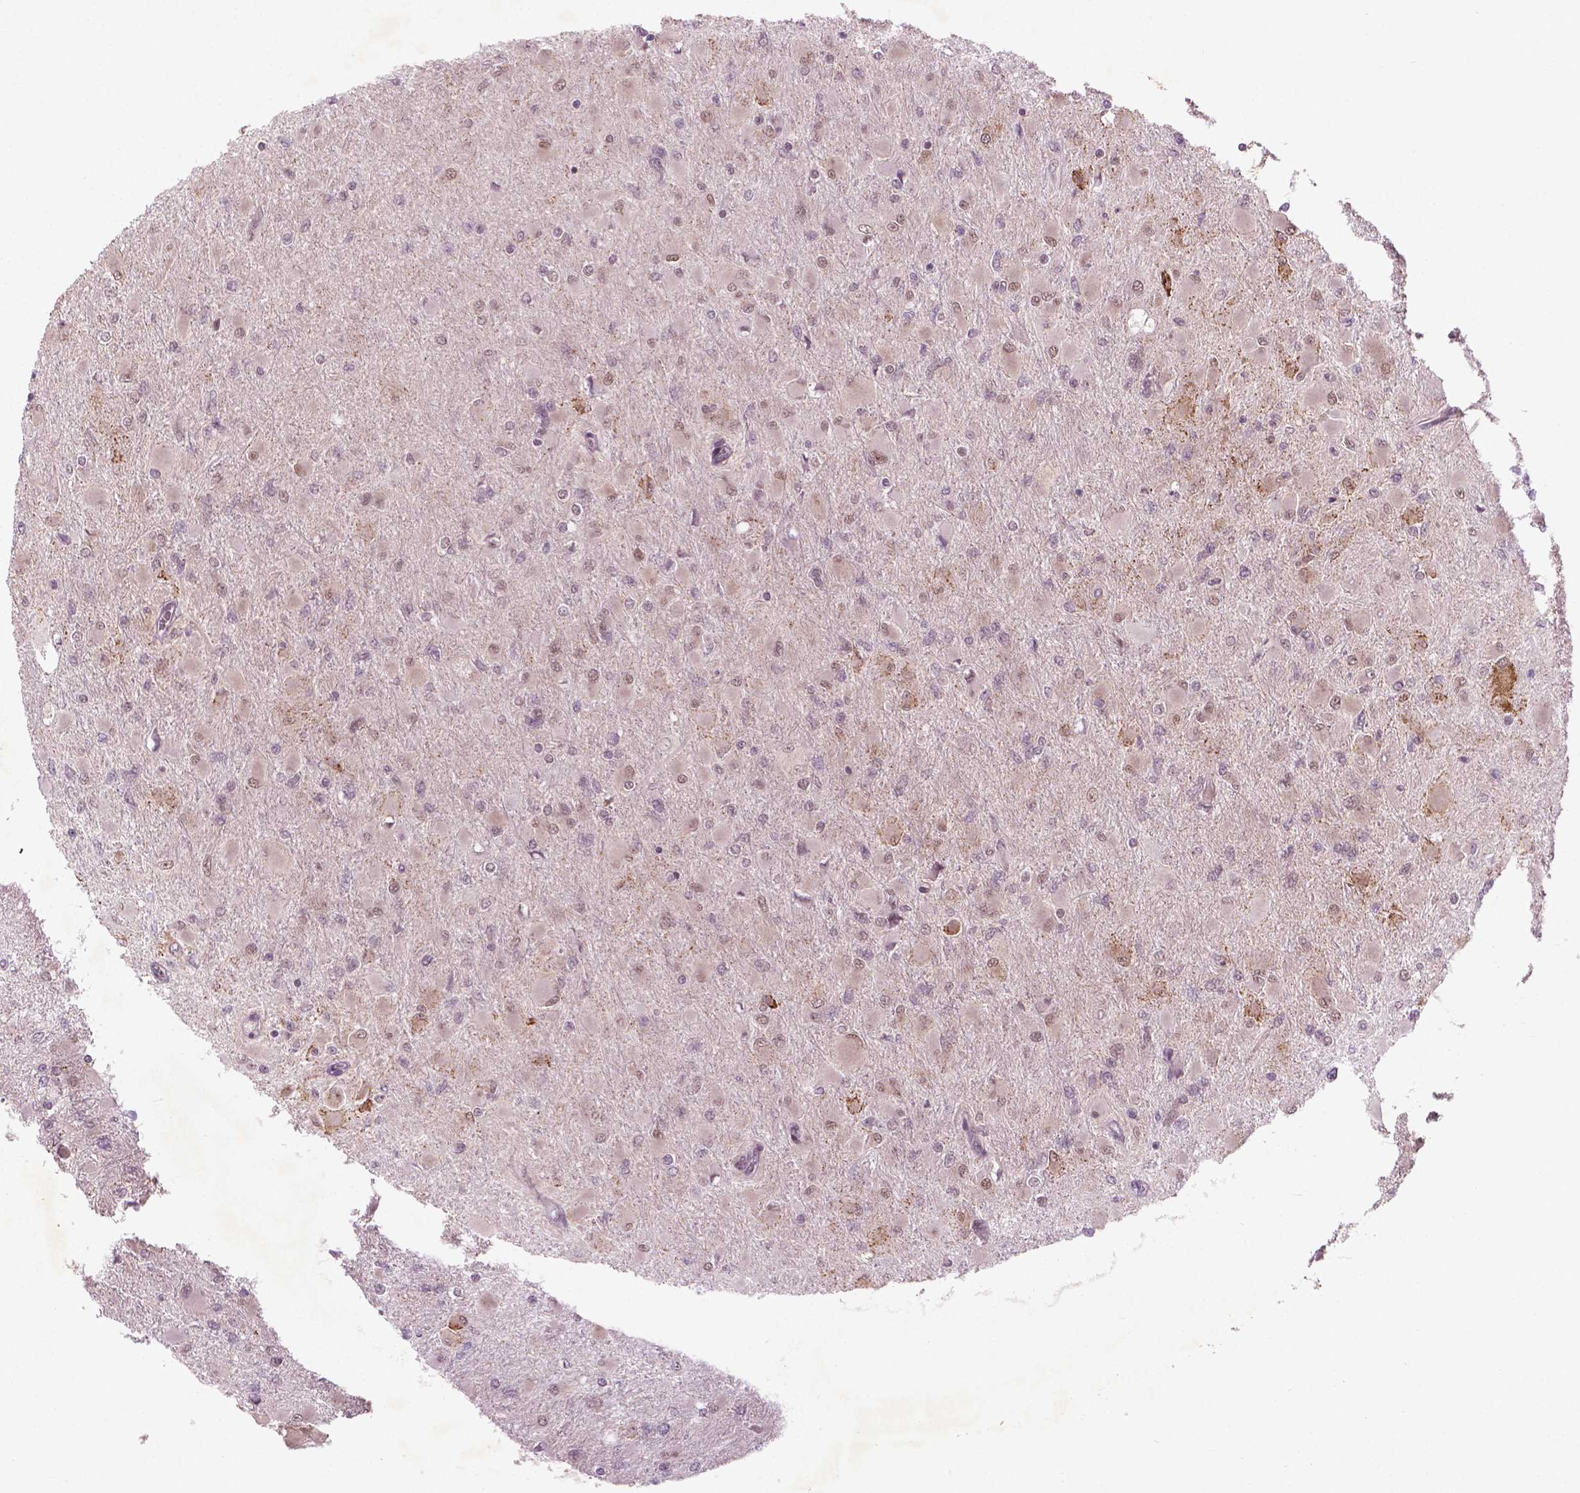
{"staining": {"intensity": "weak", "quantity": "25%-75%", "location": "nuclear"}, "tissue": "glioma", "cell_type": "Tumor cells", "image_type": "cancer", "snomed": [{"axis": "morphology", "description": "Glioma, malignant, High grade"}, {"axis": "topography", "description": "Cerebral cortex"}], "caption": "Immunohistochemical staining of human malignant high-grade glioma displays low levels of weak nuclear protein staining in about 25%-75% of tumor cells.", "gene": "NFAT5", "patient": {"sex": "female", "age": 36}}